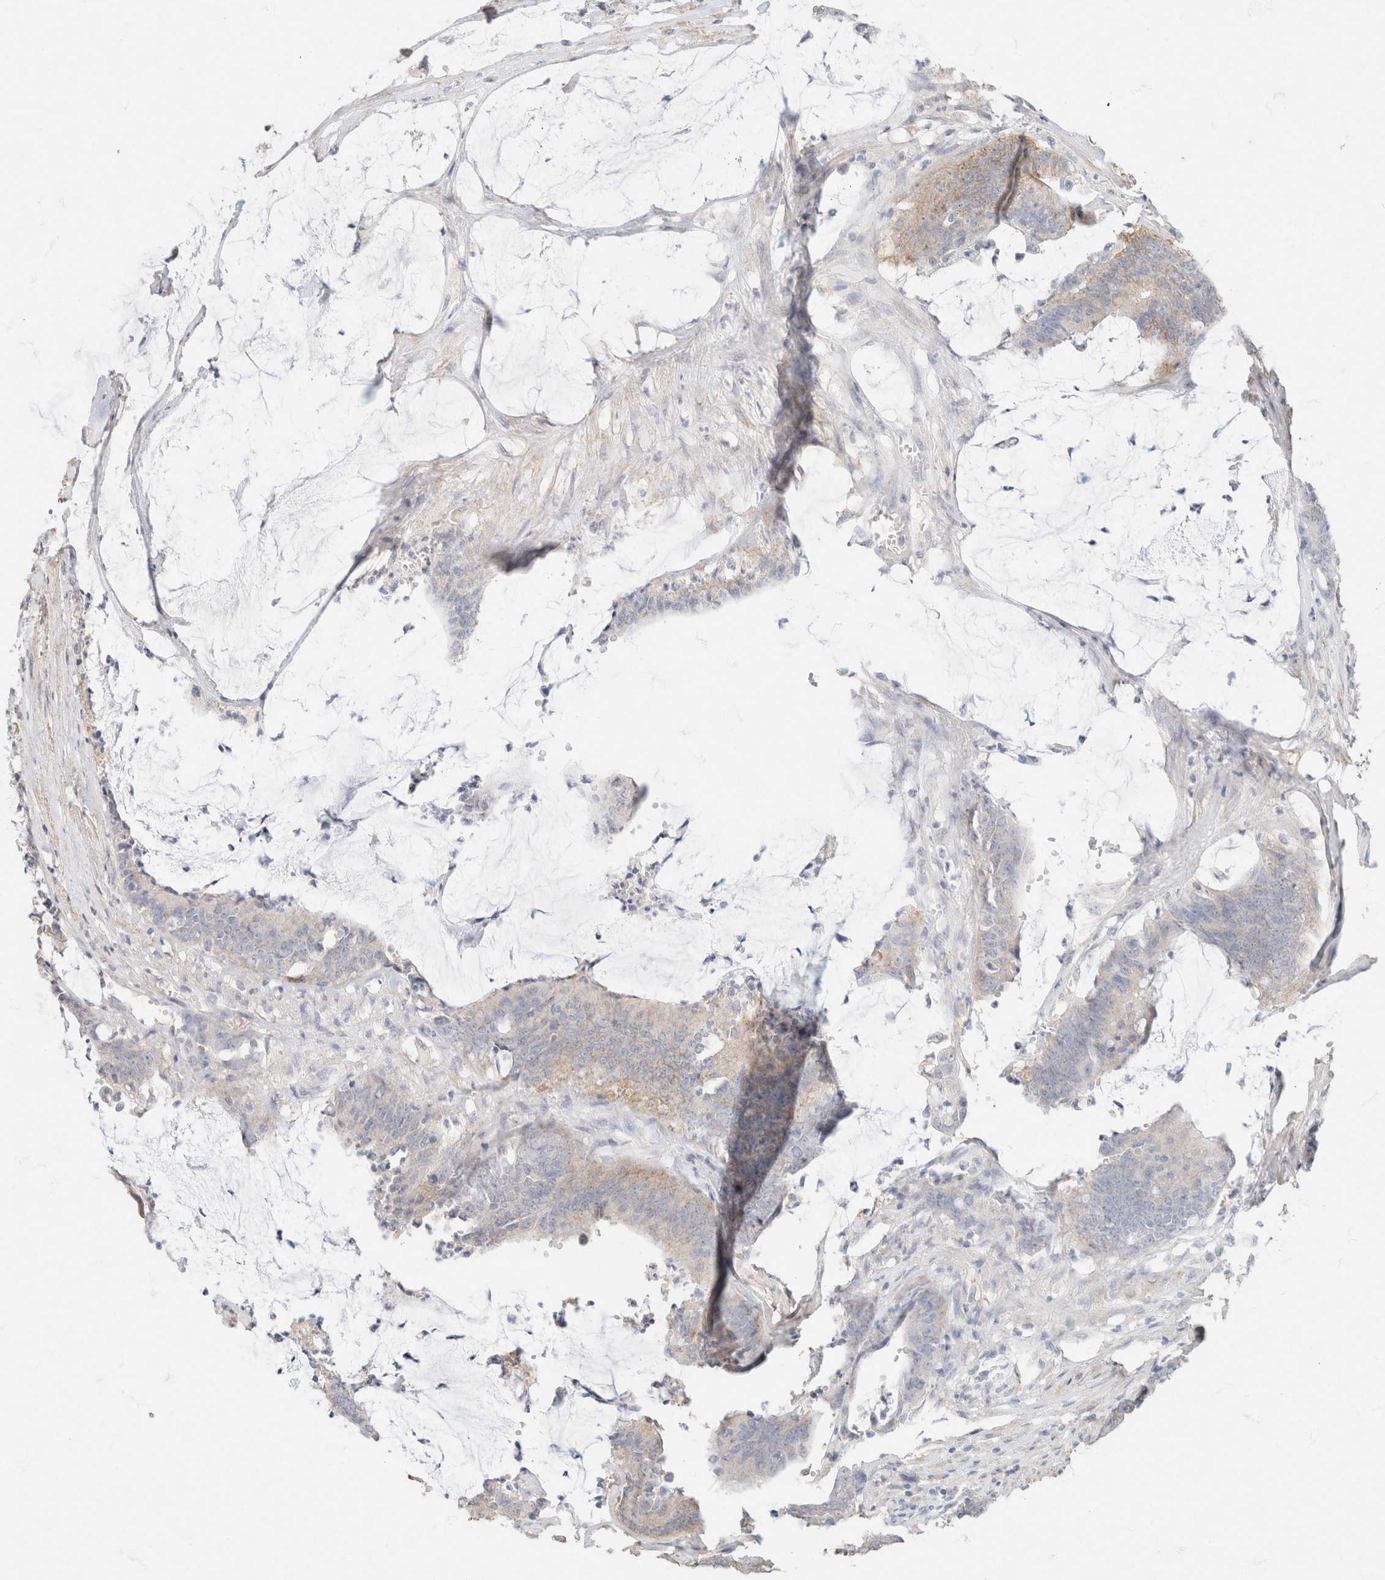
{"staining": {"intensity": "weak", "quantity": "<25%", "location": "cytoplasmic/membranous"}, "tissue": "colorectal cancer", "cell_type": "Tumor cells", "image_type": "cancer", "snomed": [{"axis": "morphology", "description": "Adenocarcinoma, NOS"}, {"axis": "topography", "description": "Rectum"}], "caption": "Human adenocarcinoma (colorectal) stained for a protein using IHC reveals no expression in tumor cells.", "gene": "CA12", "patient": {"sex": "female", "age": 66}}